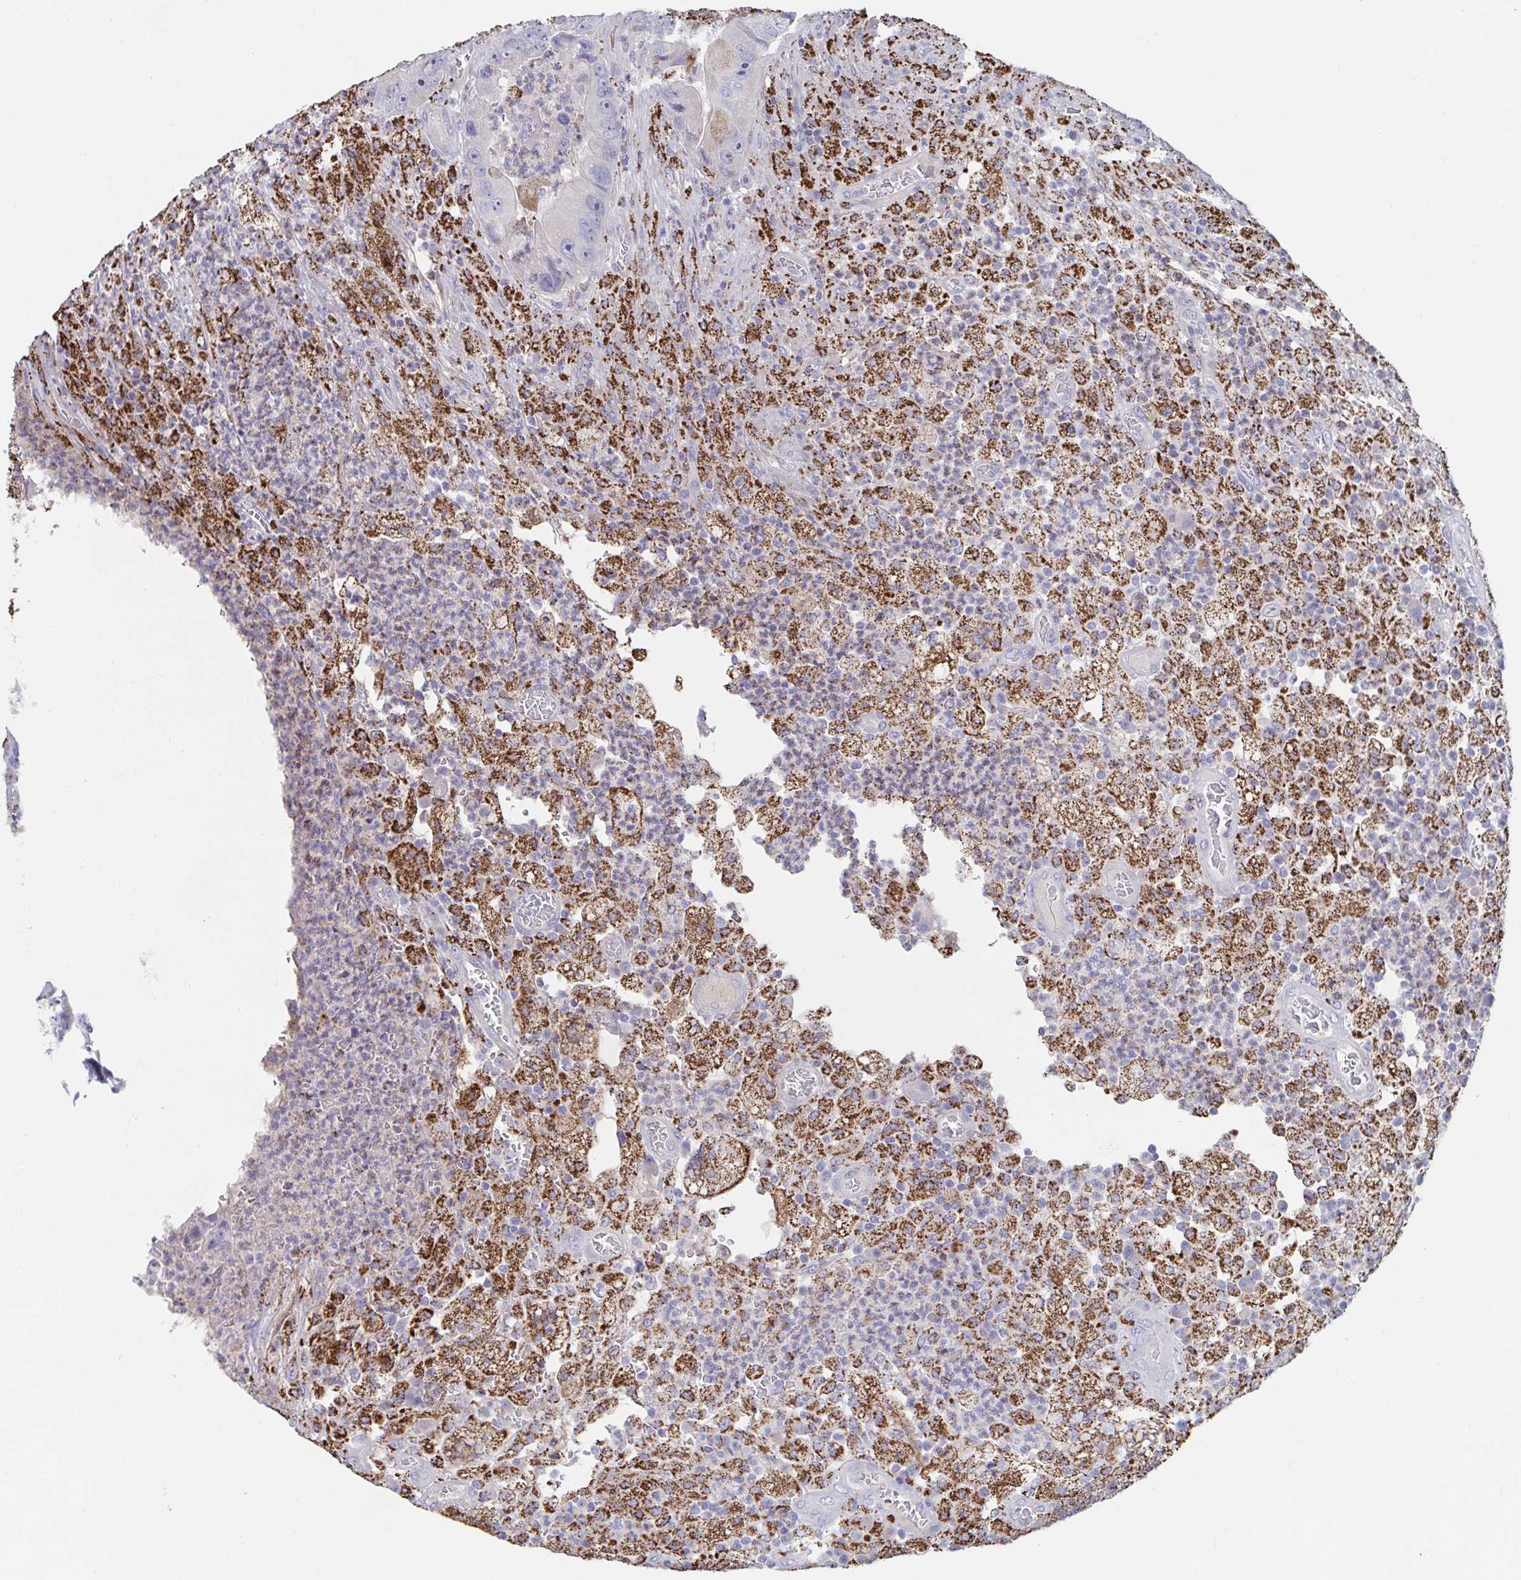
{"staining": {"intensity": "moderate", "quantity": "<25%", "location": "cytoplasmic/membranous"}, "tissue": "colorectal cancer", "cell_type": "Tumor cells", "image_type": "cancer", "snomed": [{"axis": "morphology", "description": "Adenocarcinoma, NOS"}, {"axis": "topography", "description": "Colon"}], "caption": "Immunohistochemistry (IHC) (DAB (3,3'-diaminobenzidine)) staining of colorectal adenocarcinoma displays moderate cytoplasmic/membranous protein staining in approximately <25% of tumor cells.", "gene": "FAM156B", "patient": {"sex": "female", "age": 86}}